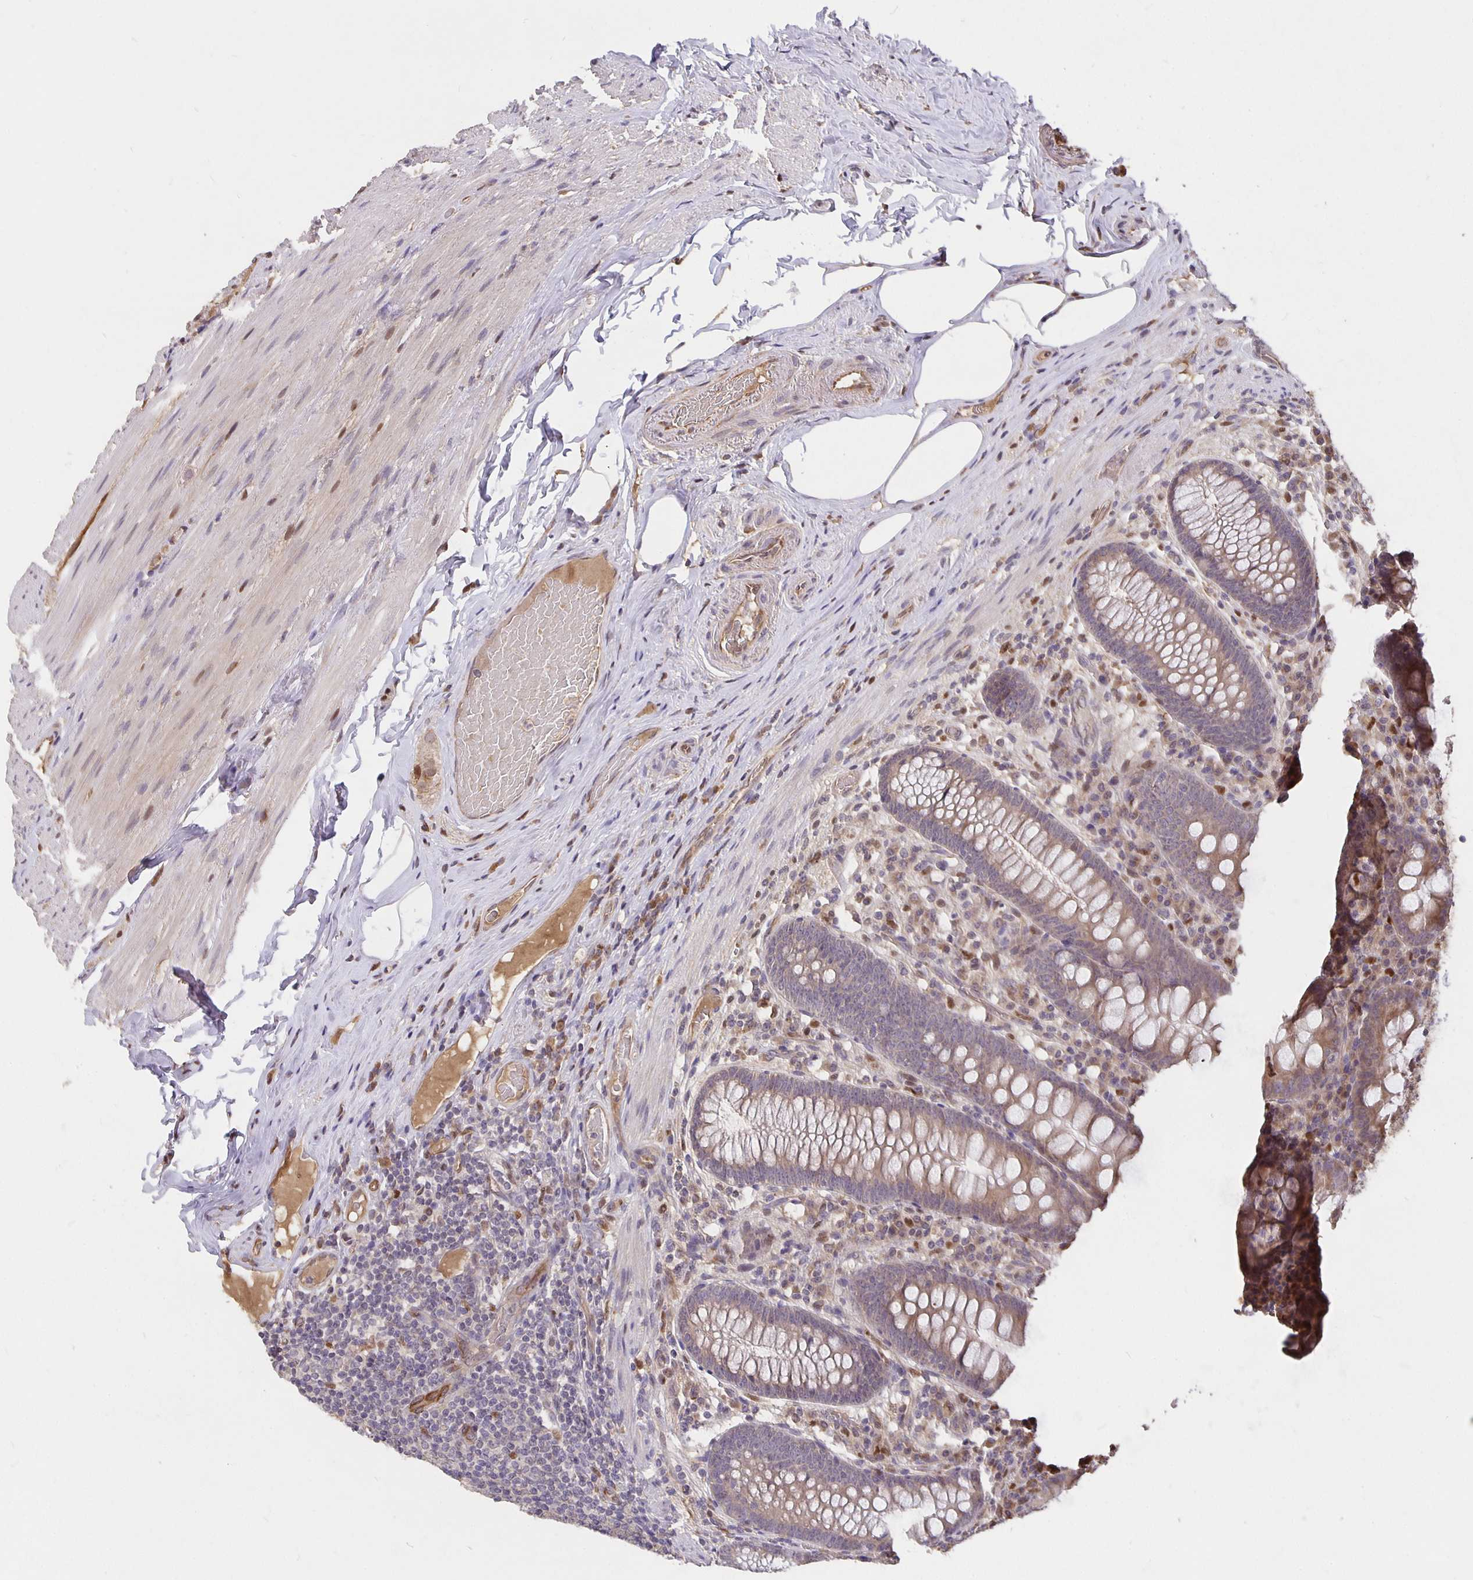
{"staining": {"intensity": "weak", "quantity": ">75%", "location": "cytoplasmic/membranous"}, "tissue": "appendix", "cell_type": "Glandular cells", "image_type": "normal", "snomed": [{"axis": "morphology", "description": "Normal tissue, NOS"}, {"axis": "topography", "description": "Appendix"}], "caption": "Immunohistochemical staining of unremarkable appendix shows low levels of weak cytoplasmic/membranous expression in about >75% of glandular cells. The protein is shown in brown color, while the nuclei are stained blue.", "gene": "NOG", "patient": {"sex": "male", "age": 71}}